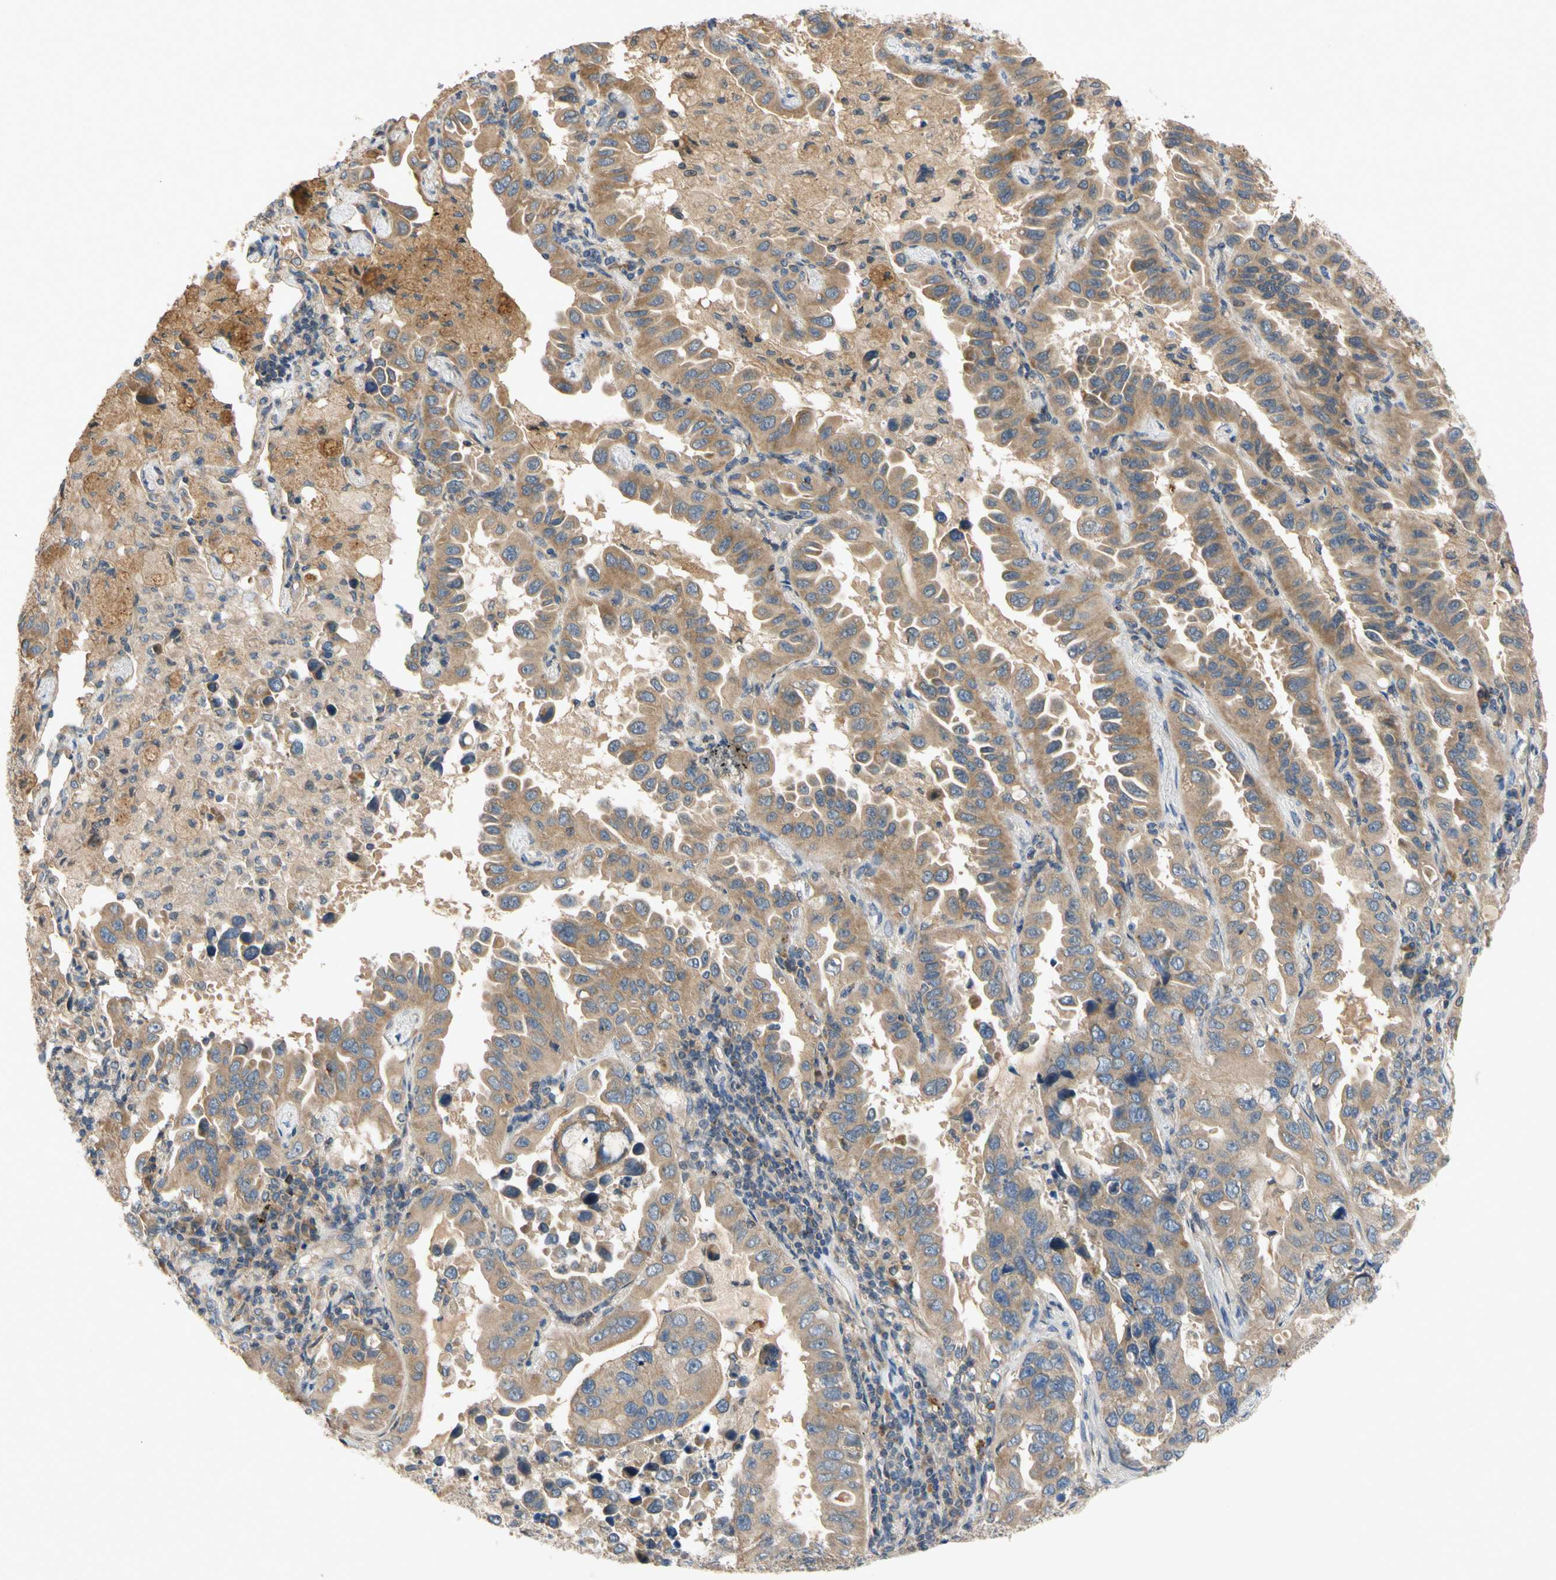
{"staining": {"intensity": "moderate", "quantity": ">75%", "location": "cytoplasmic/membranous"}, "tissue": "lung cancer", "cell_type": "Tumor cells", "image_type": "cancer", "snomed": [{"axis": "morphology", "description": "Adenocarcinoma, NOS"}, {"axis": "topography", "description": "Lung"}], "caption": "About >75% of tumor cells in lung cancer (adenocarcinoma) exhibit moderate cytoplasmic/membranous protein positivity as visualized by brown immunohistochemical staining.", "gene": "MBTPS2", "patient": {"sex": "male", "age": 64}}